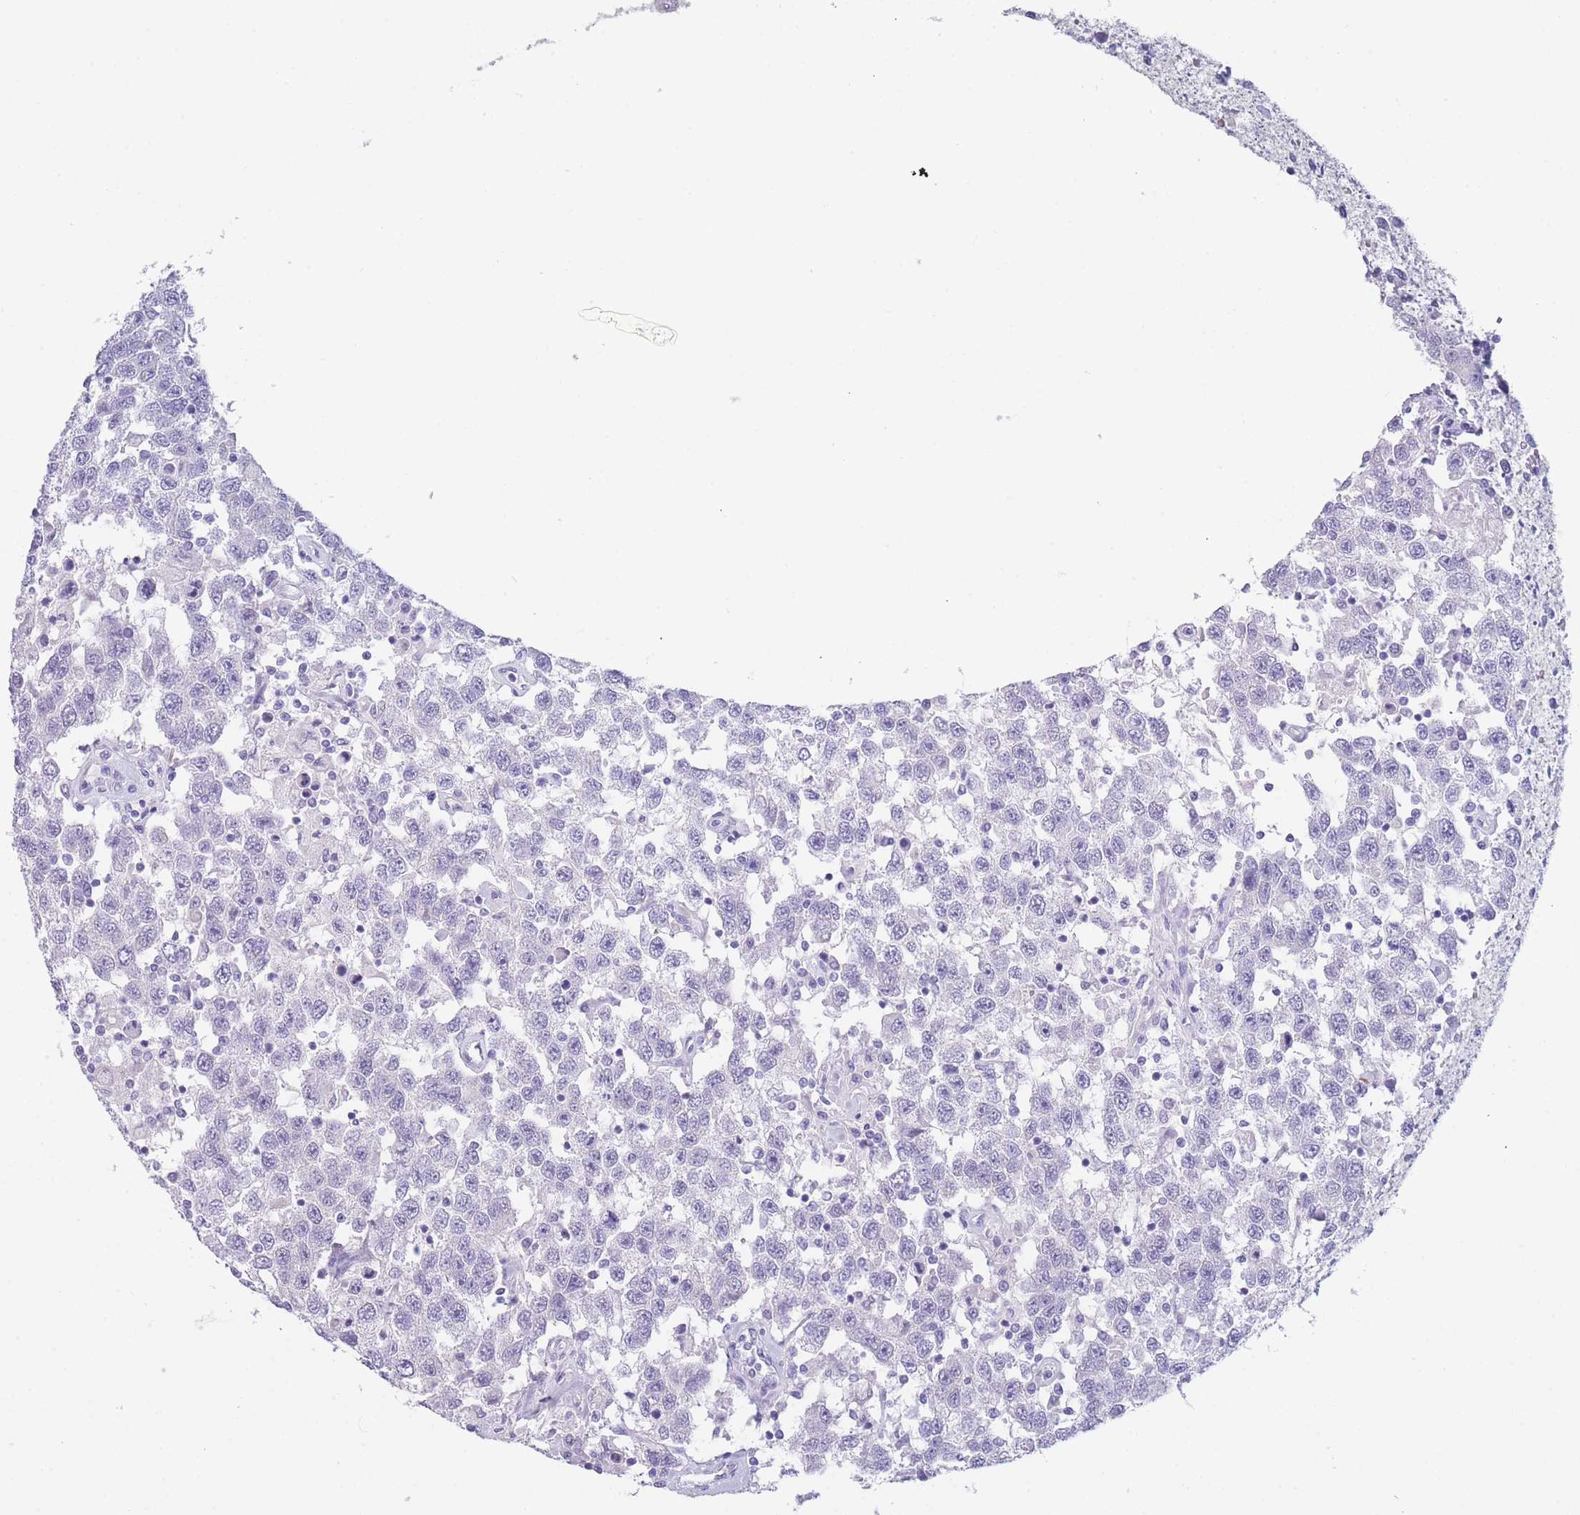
{"staining": {"intensity": "negative", "quantity": "none", "location": "none"}, "tissue": "testis cancer", "cell_type": "Tumor cells", "image_type": "cancer", "snomed": [{"axis": "morphology", "description": "Seminoma, NOS"}, {"axis": "topography", "description": "Testis"}], "caption": "This is an IHC histopathology image of testis cancer (seminoma). There is no staining in tumor cells.", "gene": "ZNF627", "patient": {"sex": "male", "age": 41}}